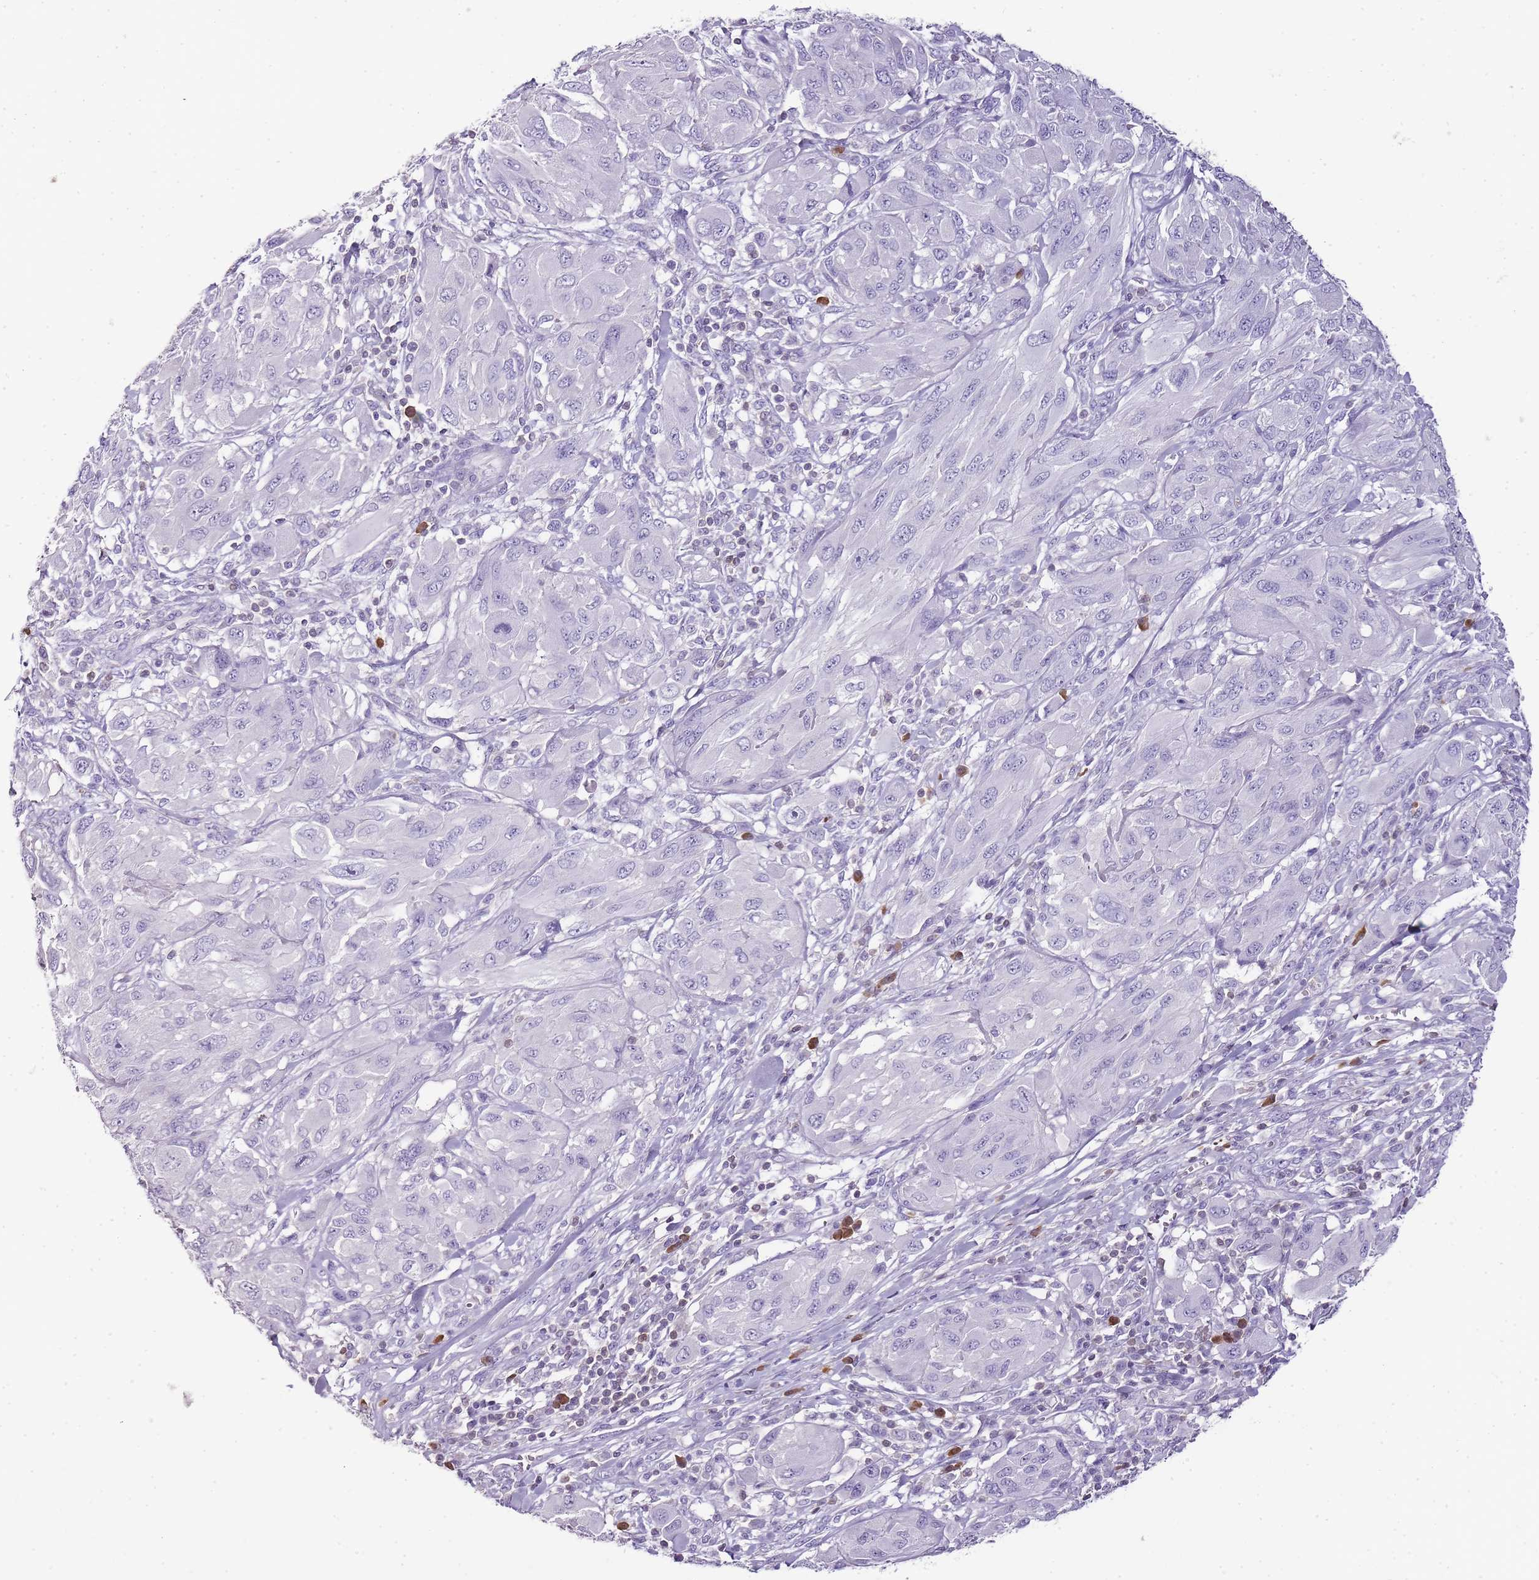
{"staining": {"intensity": "negative", "quantity": "none", "location": "none"}, "tissue": "melanoma", "cell_type": "Tumor cells", "image_type": "cancer", "snomed": [{"axis": "morphology", "description": "Malignant melanoma, NOS"}, {"axis": "topography", "description": "Skin"}], "caption": "This is an IHC histopathology image of malignant melanoma. There is no positivity in tumor cells.", "gene": "ZBP1", "patient": {"sex": "female", "age": 91}}